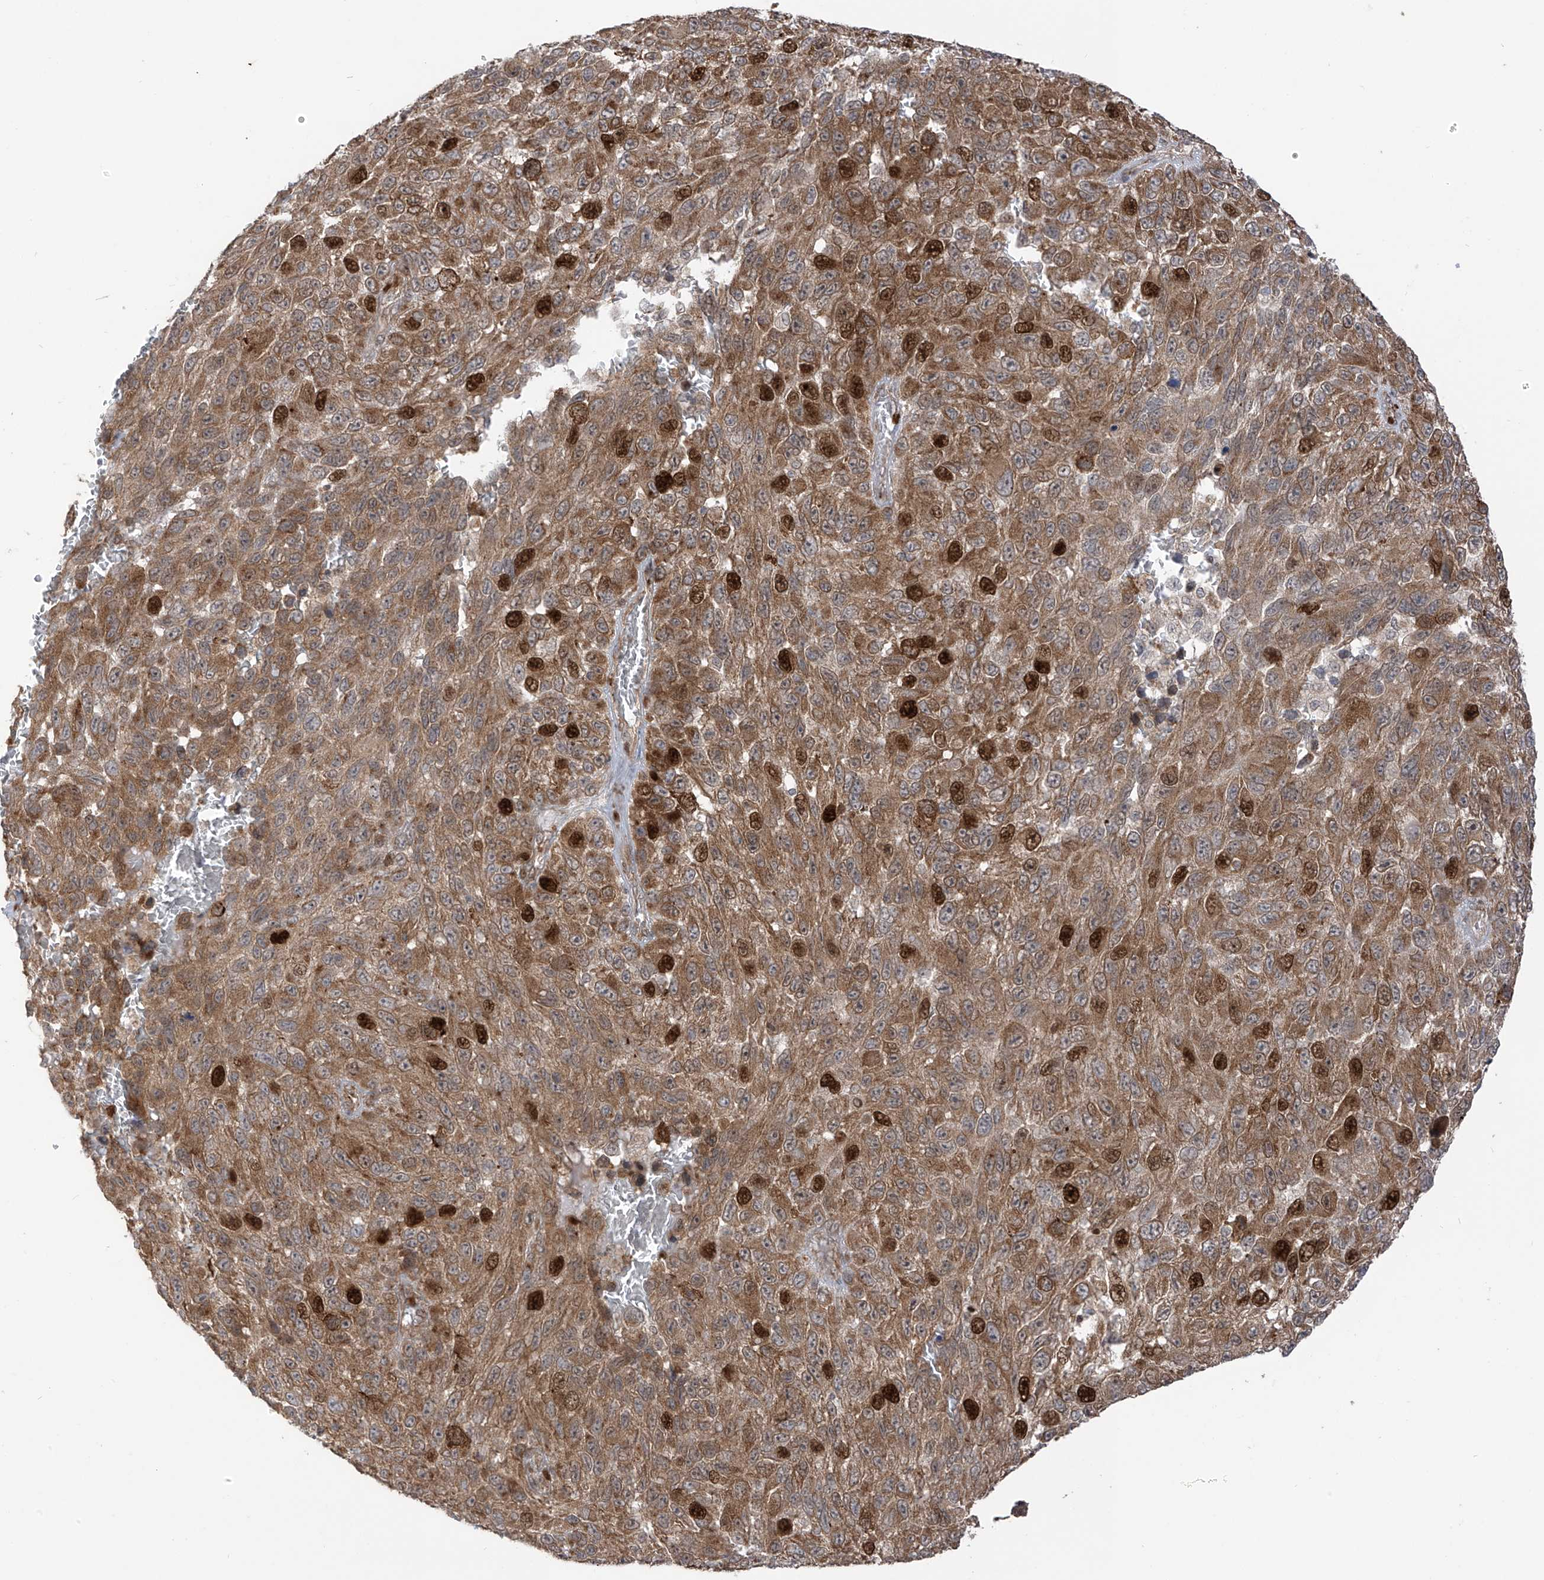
{"staining": {"intensity": "strong", "quantity": ">75%", "location": "cytoplasmic/membranous,nuclear"}, "tissue": "melanoma", "cell_type": "Tumor cells", "image_type": "cancer", "snomed": [{"axis": "morphology", "description": "Malignant melanoma, NOS"}, {"axis": "topography", "description": "Skin"}], "caption": "Melanoma stained with a protein marker exhibits strong staining in tumor cells.", "gene": "PDE11A", "patient": {"sex": "female", "age": 96}}